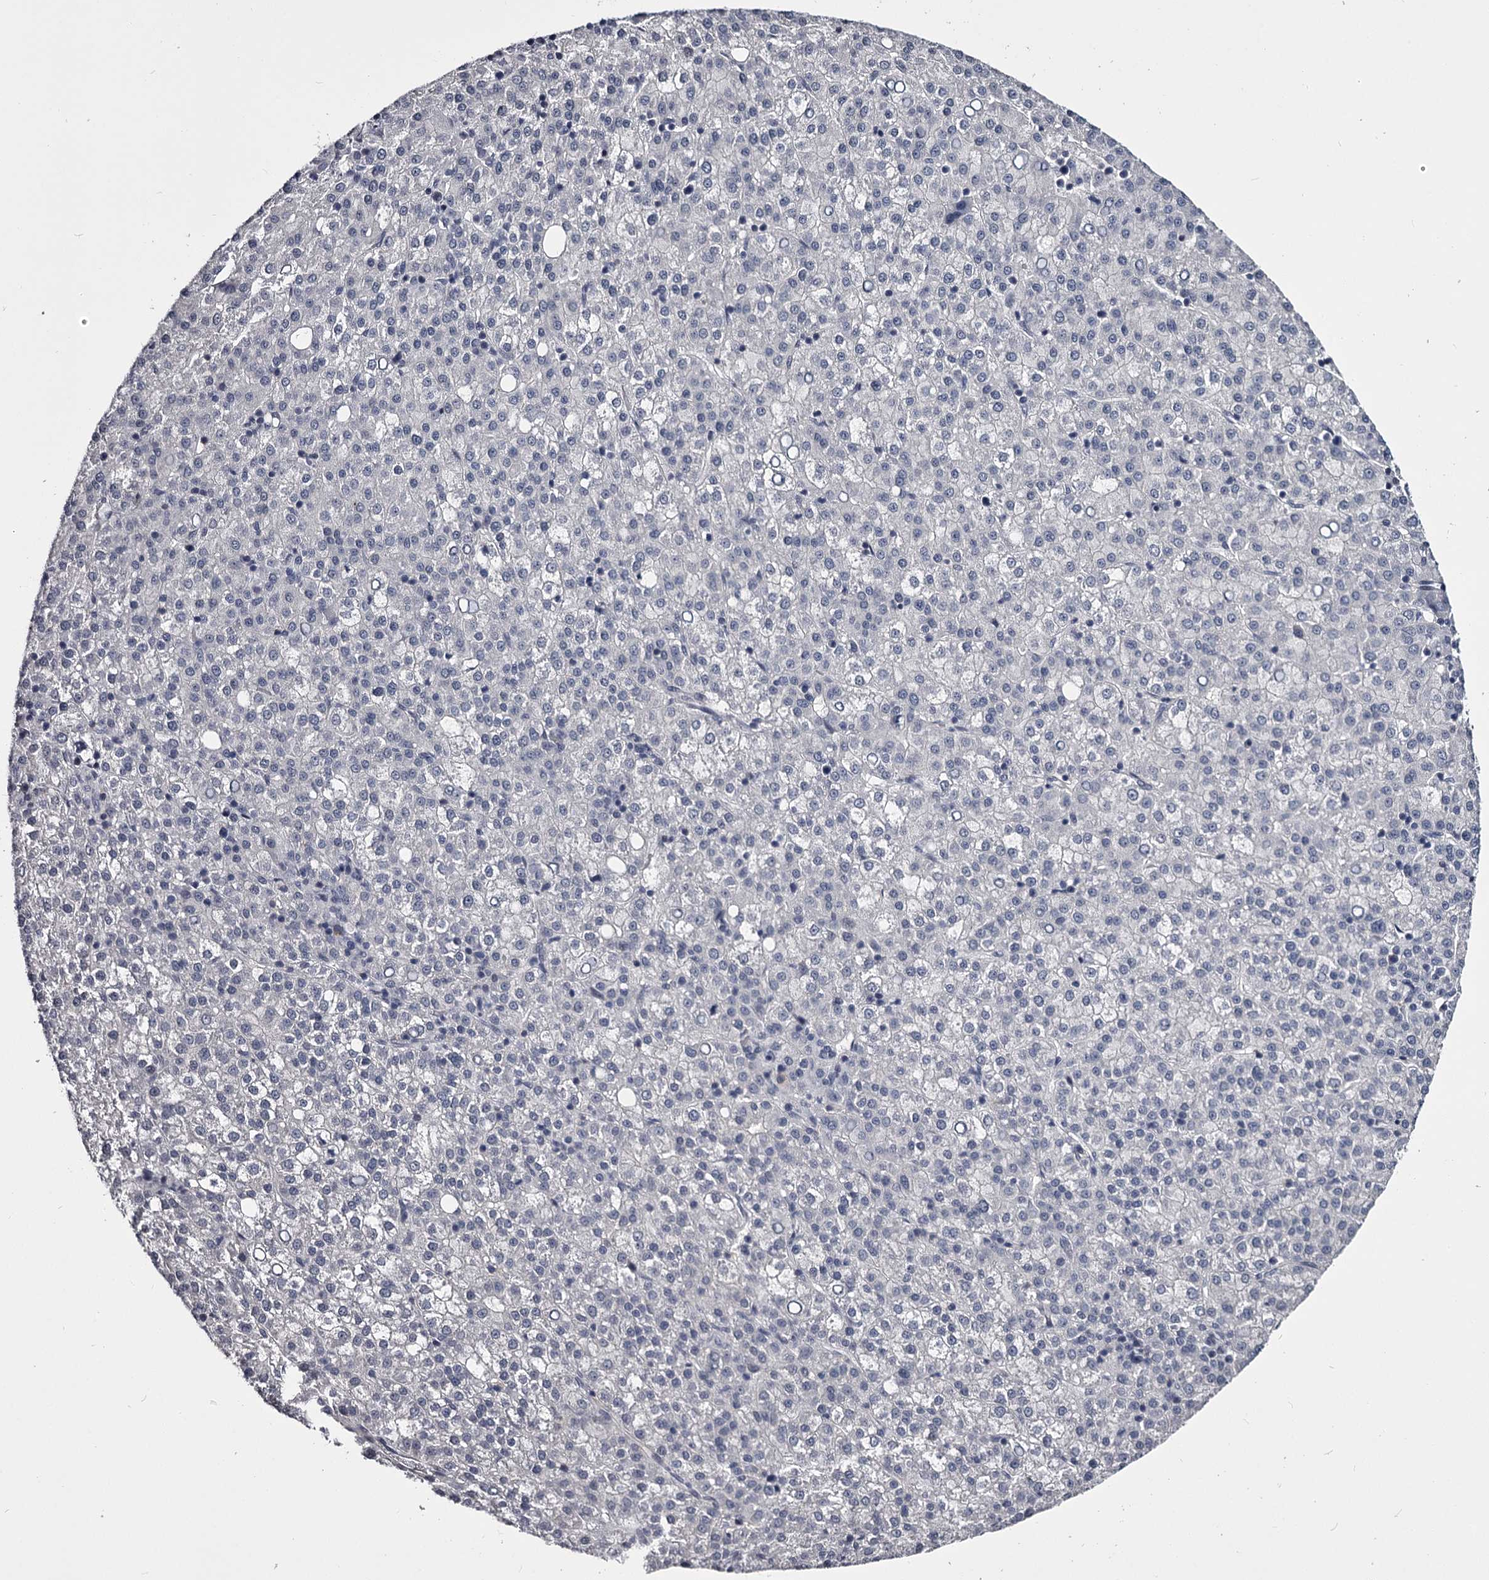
{"staining": {"intensity": "negative", "quantity": "none", "location": "none"}, "tissue": "liver cancer", "cell_type": "Tumor cells", "image_type": "cancer", "snomed": [{"axis": "morphology", "description": "Carcinoma, Hepatocellular, NOS"}, {"axis": "topography", "description": "Liver"}], "caption": "The immunohistochemistry (IHC) image has no significant staining in tumor cells of liver cancer tissue.", "gene": "OVOL2", "patient": {"sex": "female", "age": 58}}